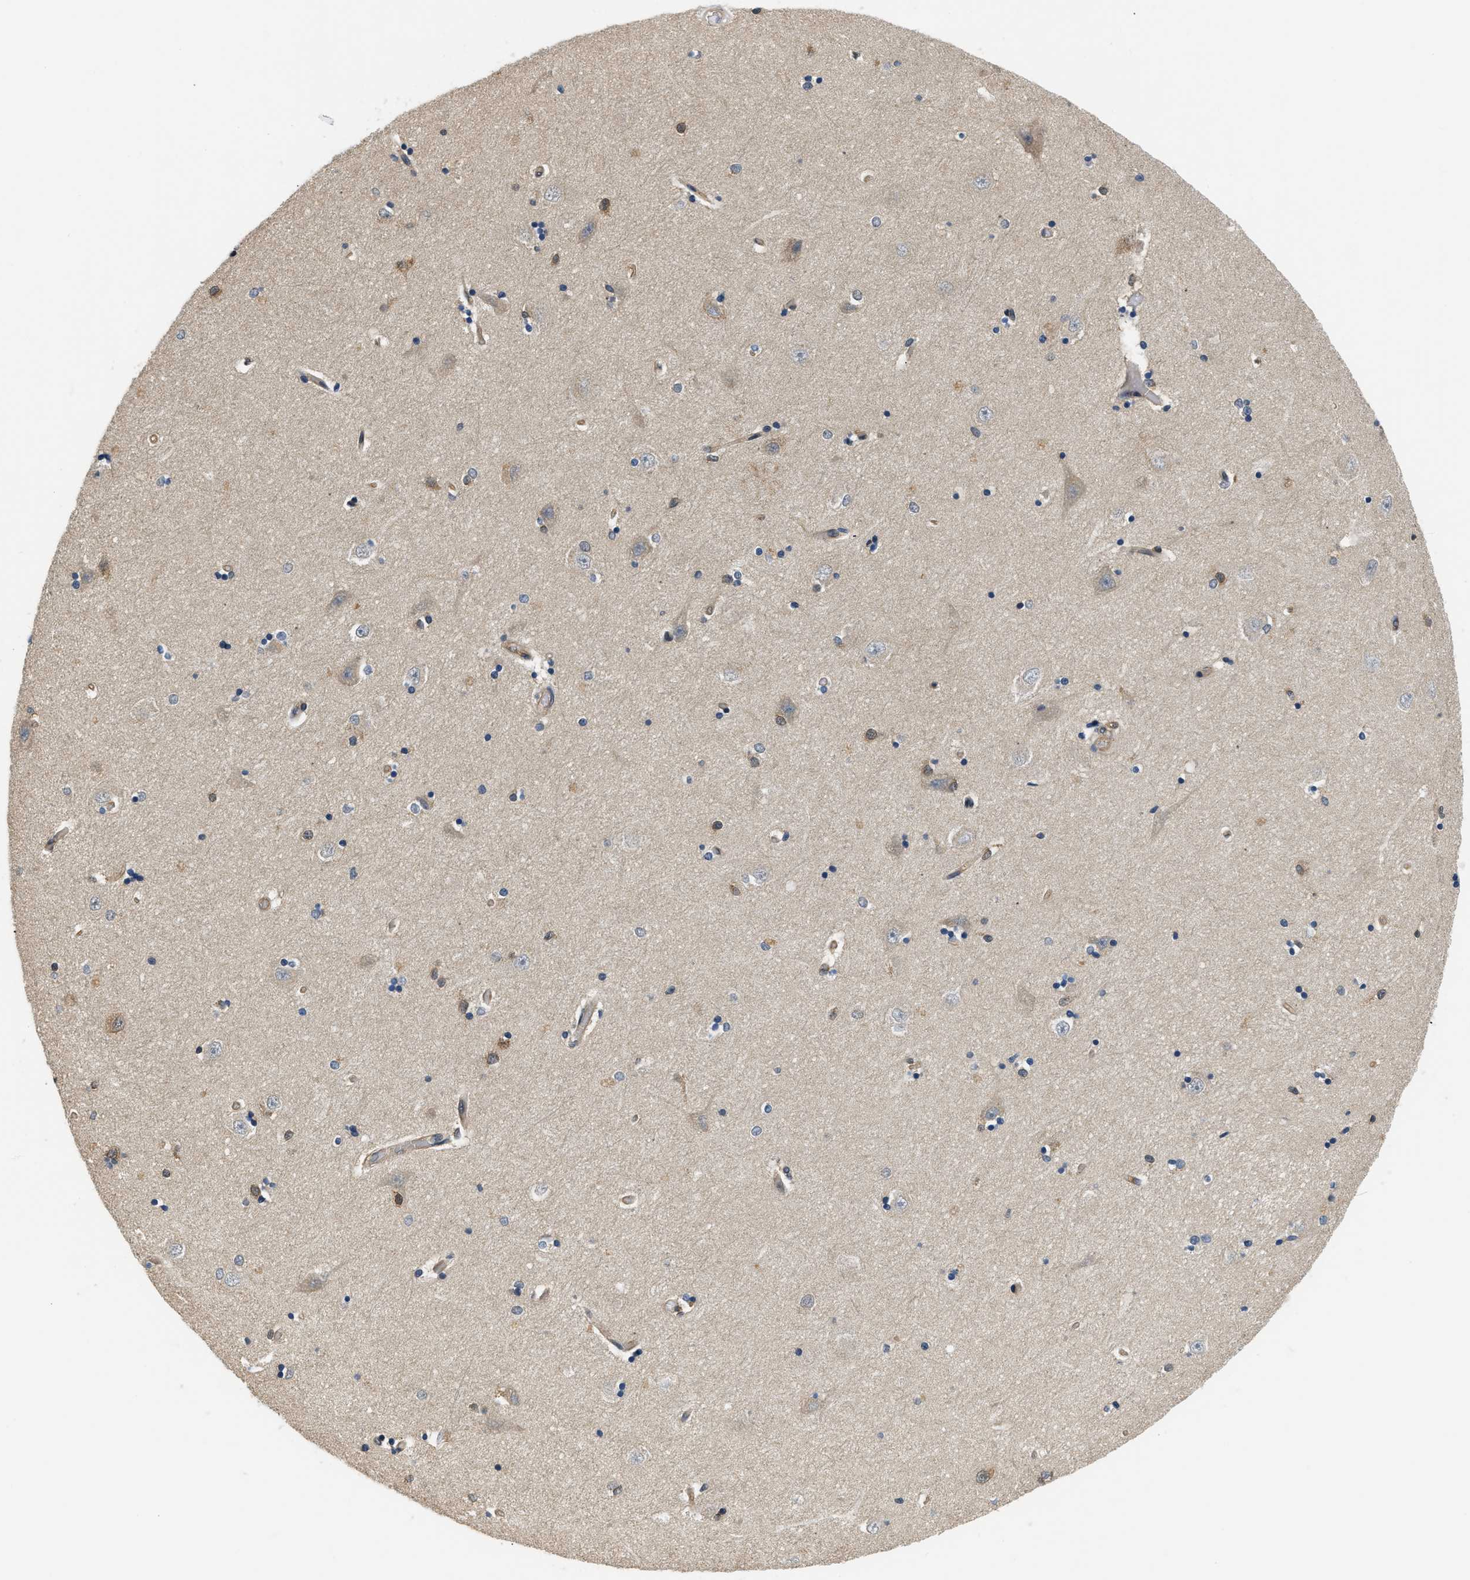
{"staining": {"intensity": "moderate", "quantity": "<25%", "location": "cytoplasmic/membranous"}, "tissue": "hippocampus", "cell_type": "Glial cells", "image_type": "normal", "snomed": [{"axis": "morphology", "description": "Normal tissue, NOS"}, {"axis": "topography", "description": "Hippocampus"}], "caption": "DAB (3,3'-diaminobenzidine) immunohistochemical staining of normal hippocampus demonstrates moderate cytoplasmic/membranous protein staining in about <25% of glial cells.", "gene": "EIF4EBP2", "patient": {"sex": "male", "age": 45}}